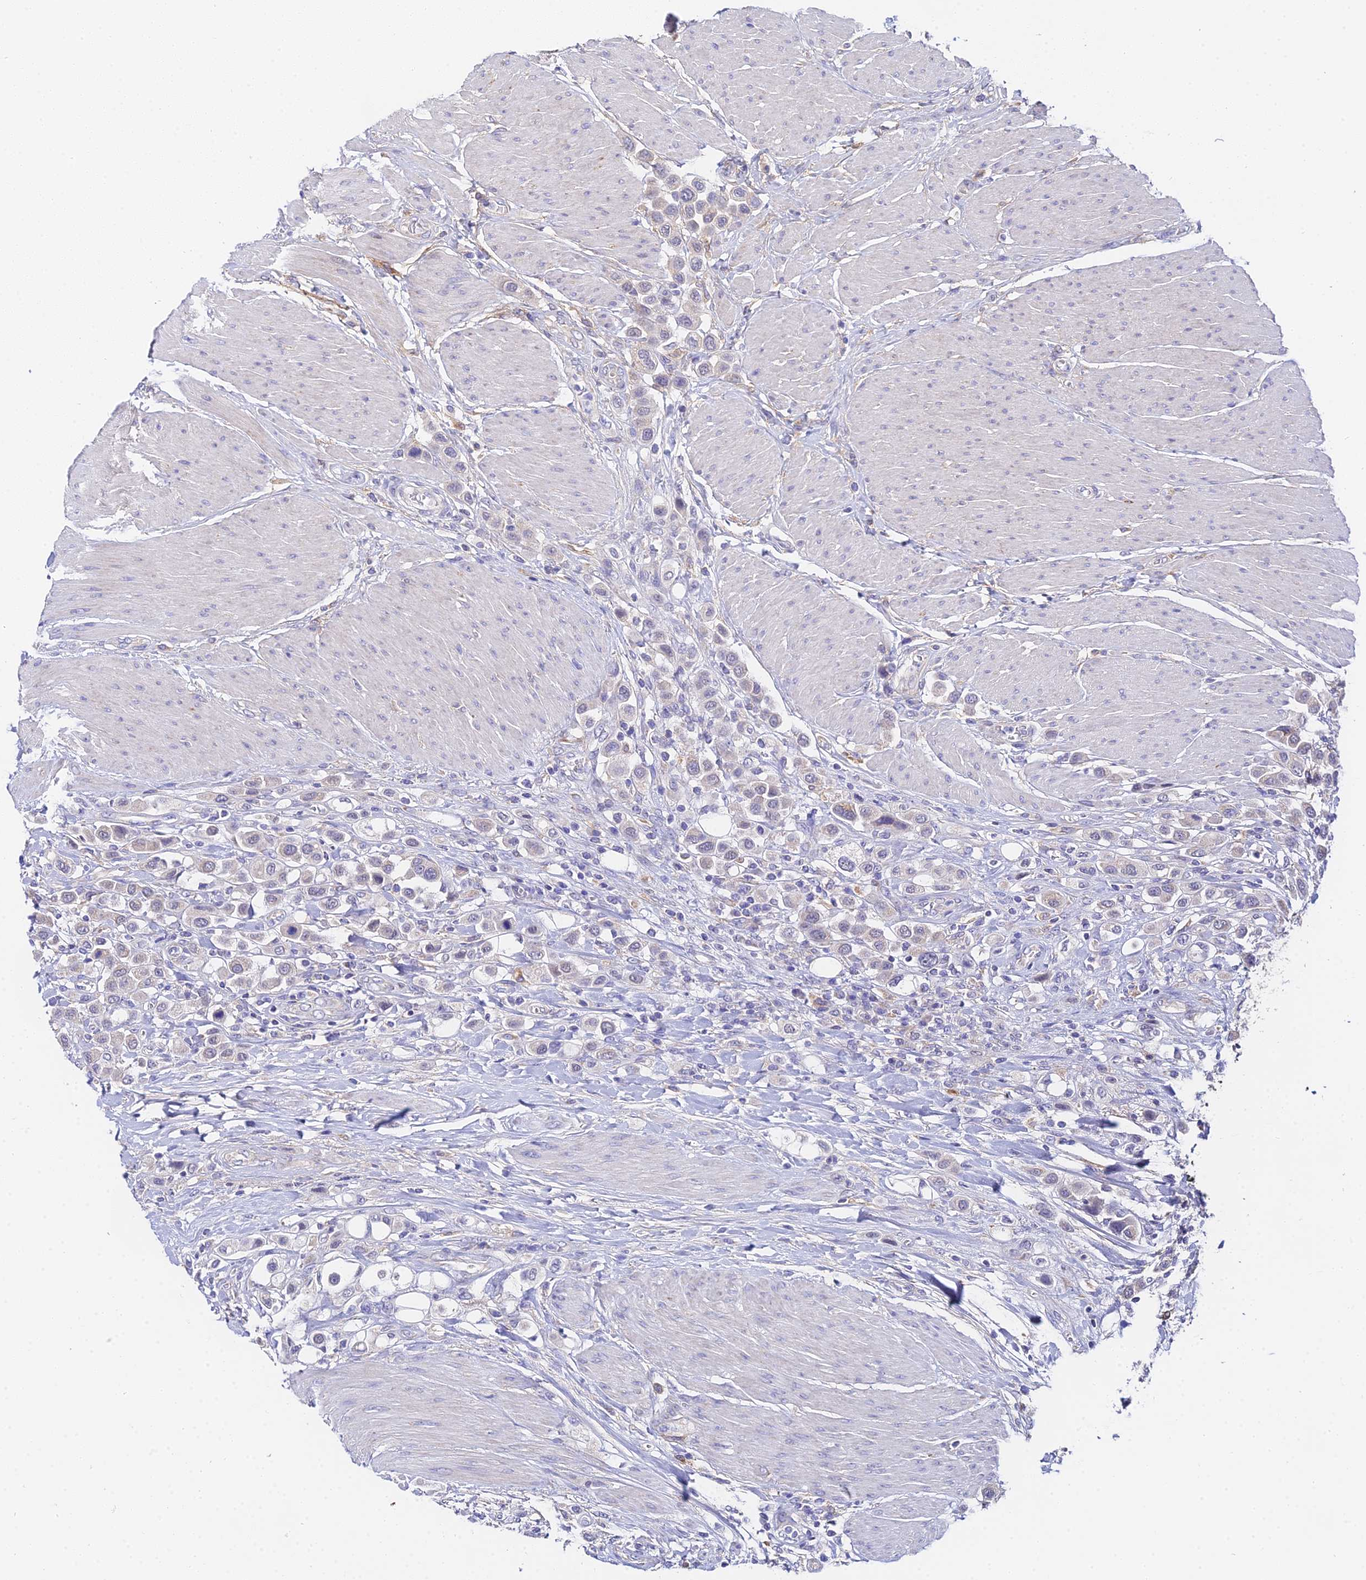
{"staining": {"intensity": "negative", "quantity": "none", "location": "none"}, "tissue": "urothelial cancer", "cell_type": "Tumor cells", "image_type": "cancer", "snomed": [{"axis": "morphology", "description": "Urothelial carcinoma, High grade"}, {"axis": "topography", "description": "Urinary bladder"}], "caption": "This is an immunohistochemistry histopathology image of human urothelial cancer. There is no staining in tumor cells.", "gene": "PPP2R2C", "patient": {"sex": "male", "age": 50}}